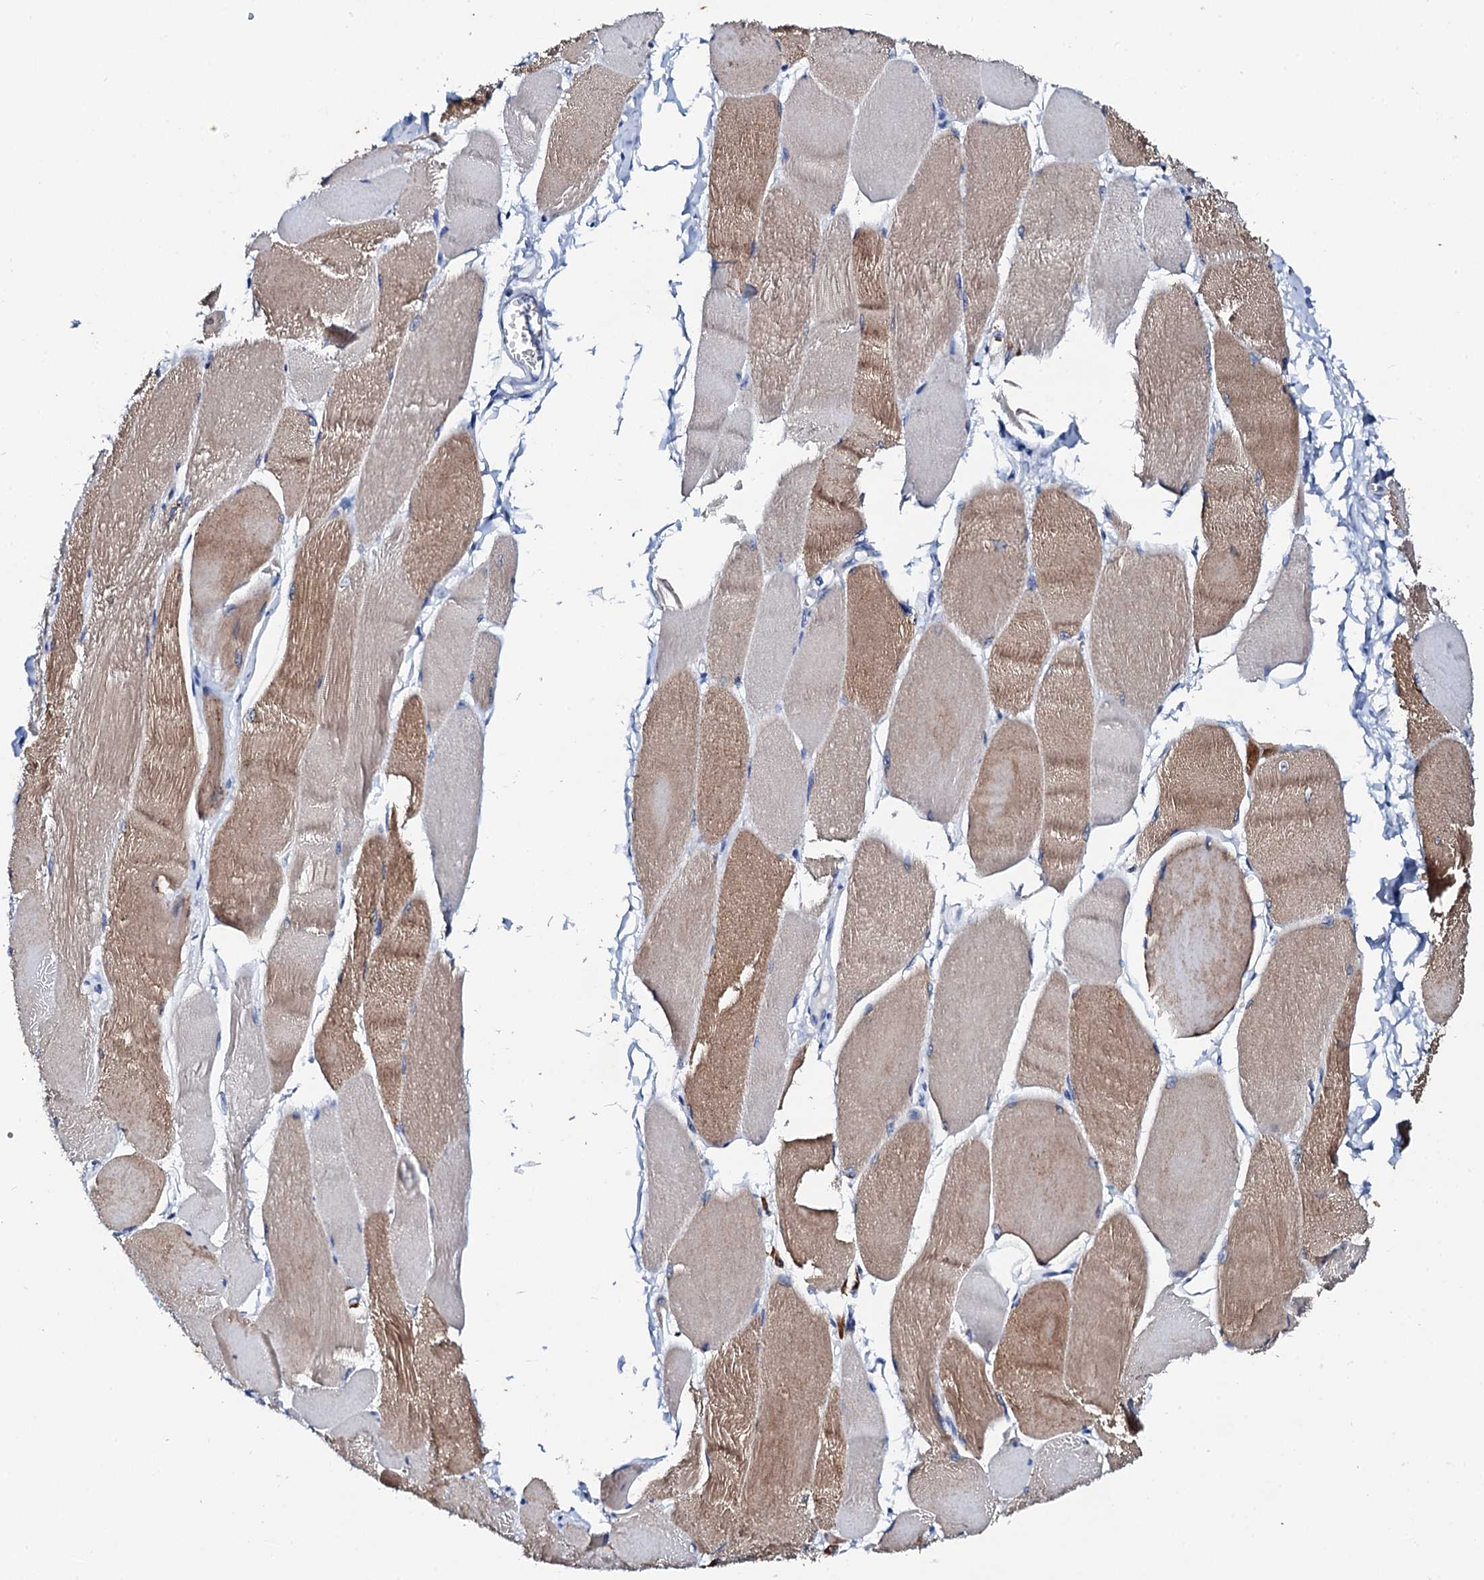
{"staining": {"intensity": "moderate", "quantity": "25%-75%", "location": "cytoplasmic/membranous"}, "tissue": "skeletal muscle", "cell_type": "Myocytes", "image_type": "normal", "snomed": [{"axis": "morphology", "description": "Normal tissue, NOS"}, {"axis": "morphology", "description": "Basal cell carcinoma"}, {"axis": "topography", "description": "Skeletal muscle"}], "caption": "Moderate cytoplasmic/membranous expression is identified in approximately 25%-75% of myocytes in unremarkable skeletal muscle.", "gene": "GLB1L3", "patient": {"sex": "female", "age": 64}}